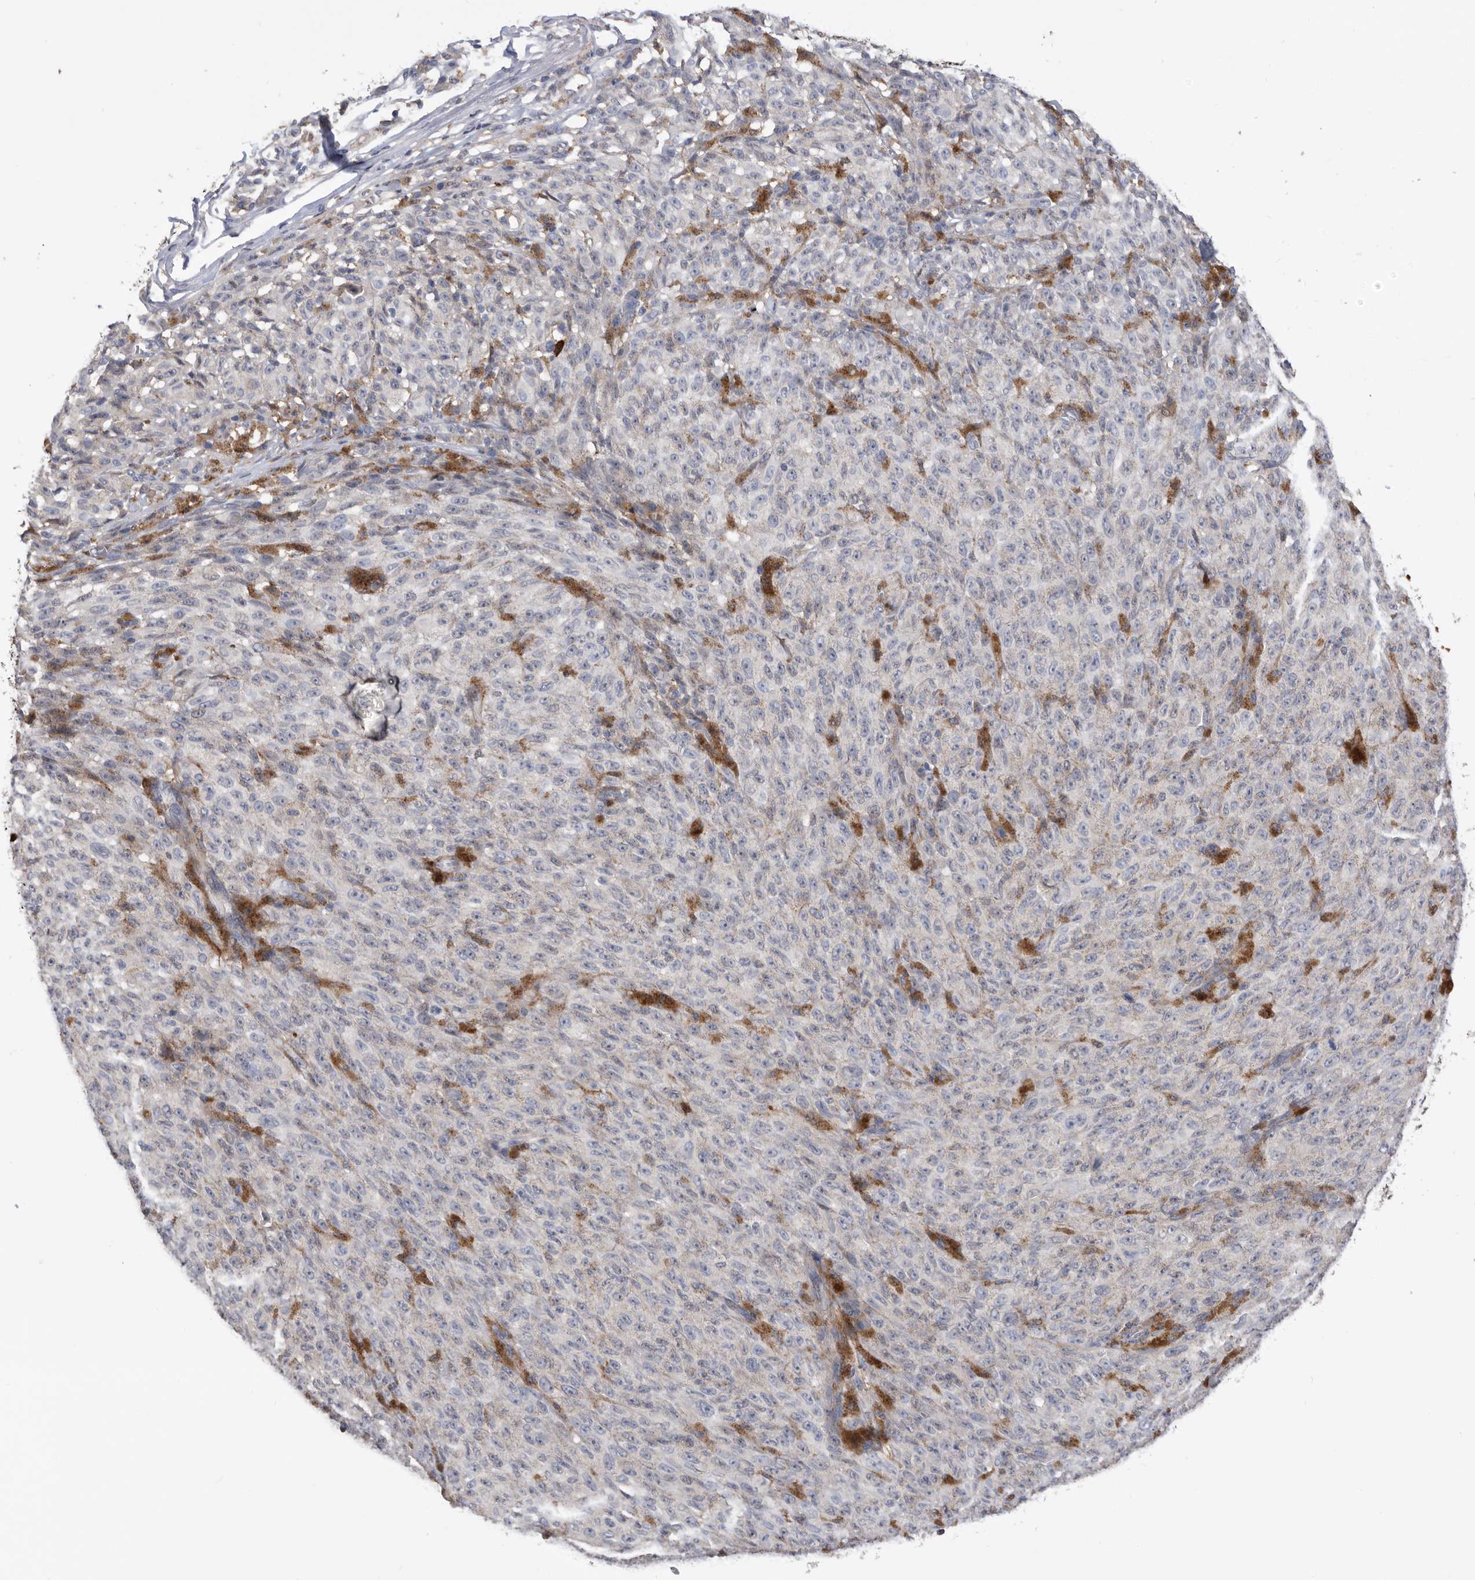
{"staining": {"intensity": "negative", "quantity": "none", "location": "none"}, "tissue": "melanoma", "cell_type": "Tumor cells", "image_type": "cancer", "snomed": [{"axis": "morphology", "description": "Malignant melanoma, NOS"}, {"axis": "topography", "description": "Skin"}], "caption": "High power microscopy histopathology image of an immunohistochemistry image of melanoma, revealing no significant positivity in tumor cells. Nuclei are stained in blue.", "gene": "CRISPLD2", "patient": {"sex": "female", "age": 82}}